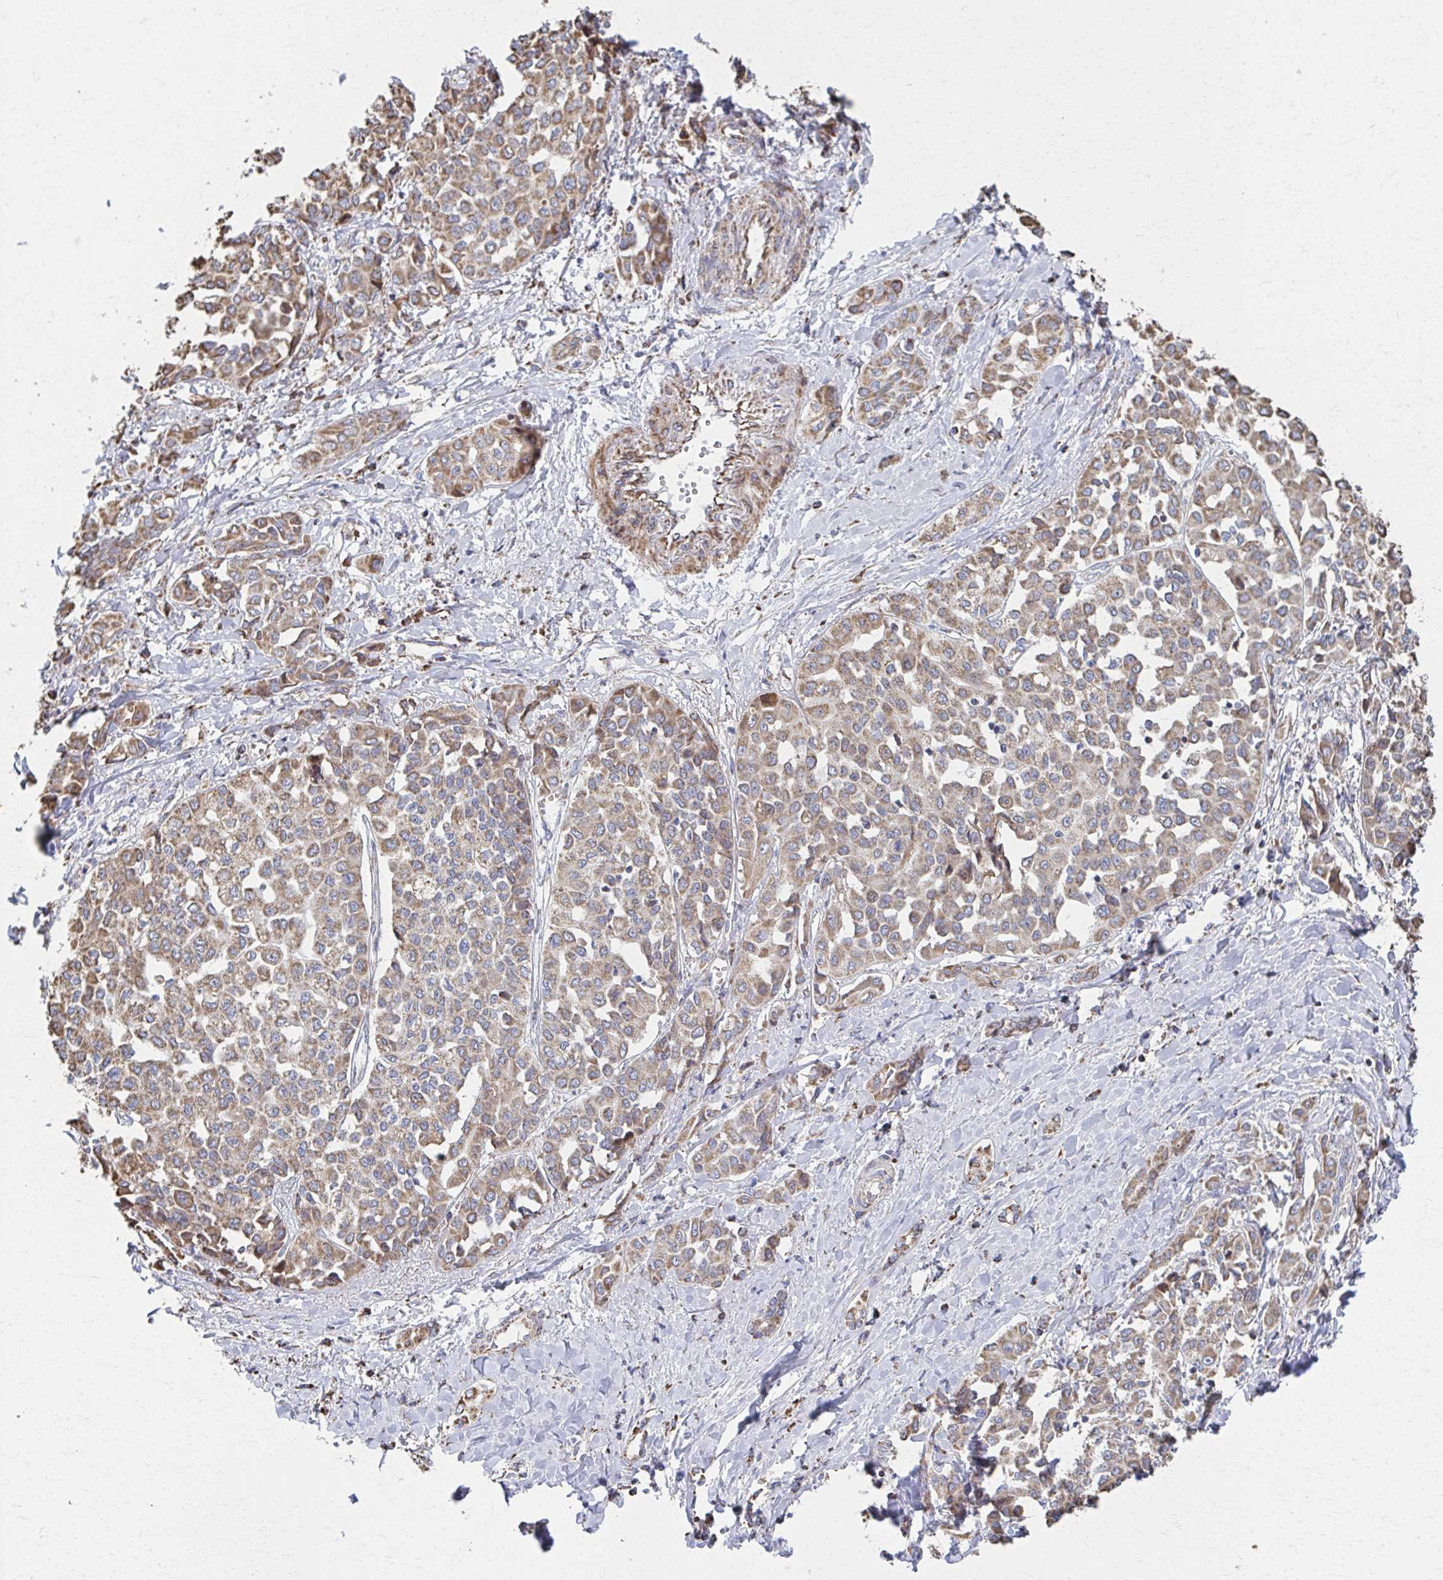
{"staining": {"intensity": "moderate", "quantity": ">75%", "location": "cytoplasmic/membranous"}, "tissue": "liver cancer", "cell_type": "Tumor cells", "image_type": "cancer", "snomed": [{"axis": "morphology", "description": "Cholangiocarcinoma"}, {"axis": "topography", "description": "Liver"}], "caption": "DAB (3,3'-diaminobenzidine) immunohistochemical staining of human liver cancer shows moderate cytoplasmic/membranous protein expression in about >75% of tumor cells. The staining was performed using DAB (3,3'-diaminobenzidine), with brown indicating positive protein expression. Nuclei are stained blue with hematoxylin.", "gene": "SAT1", "patient": {"sex": "female", "age": 77}}